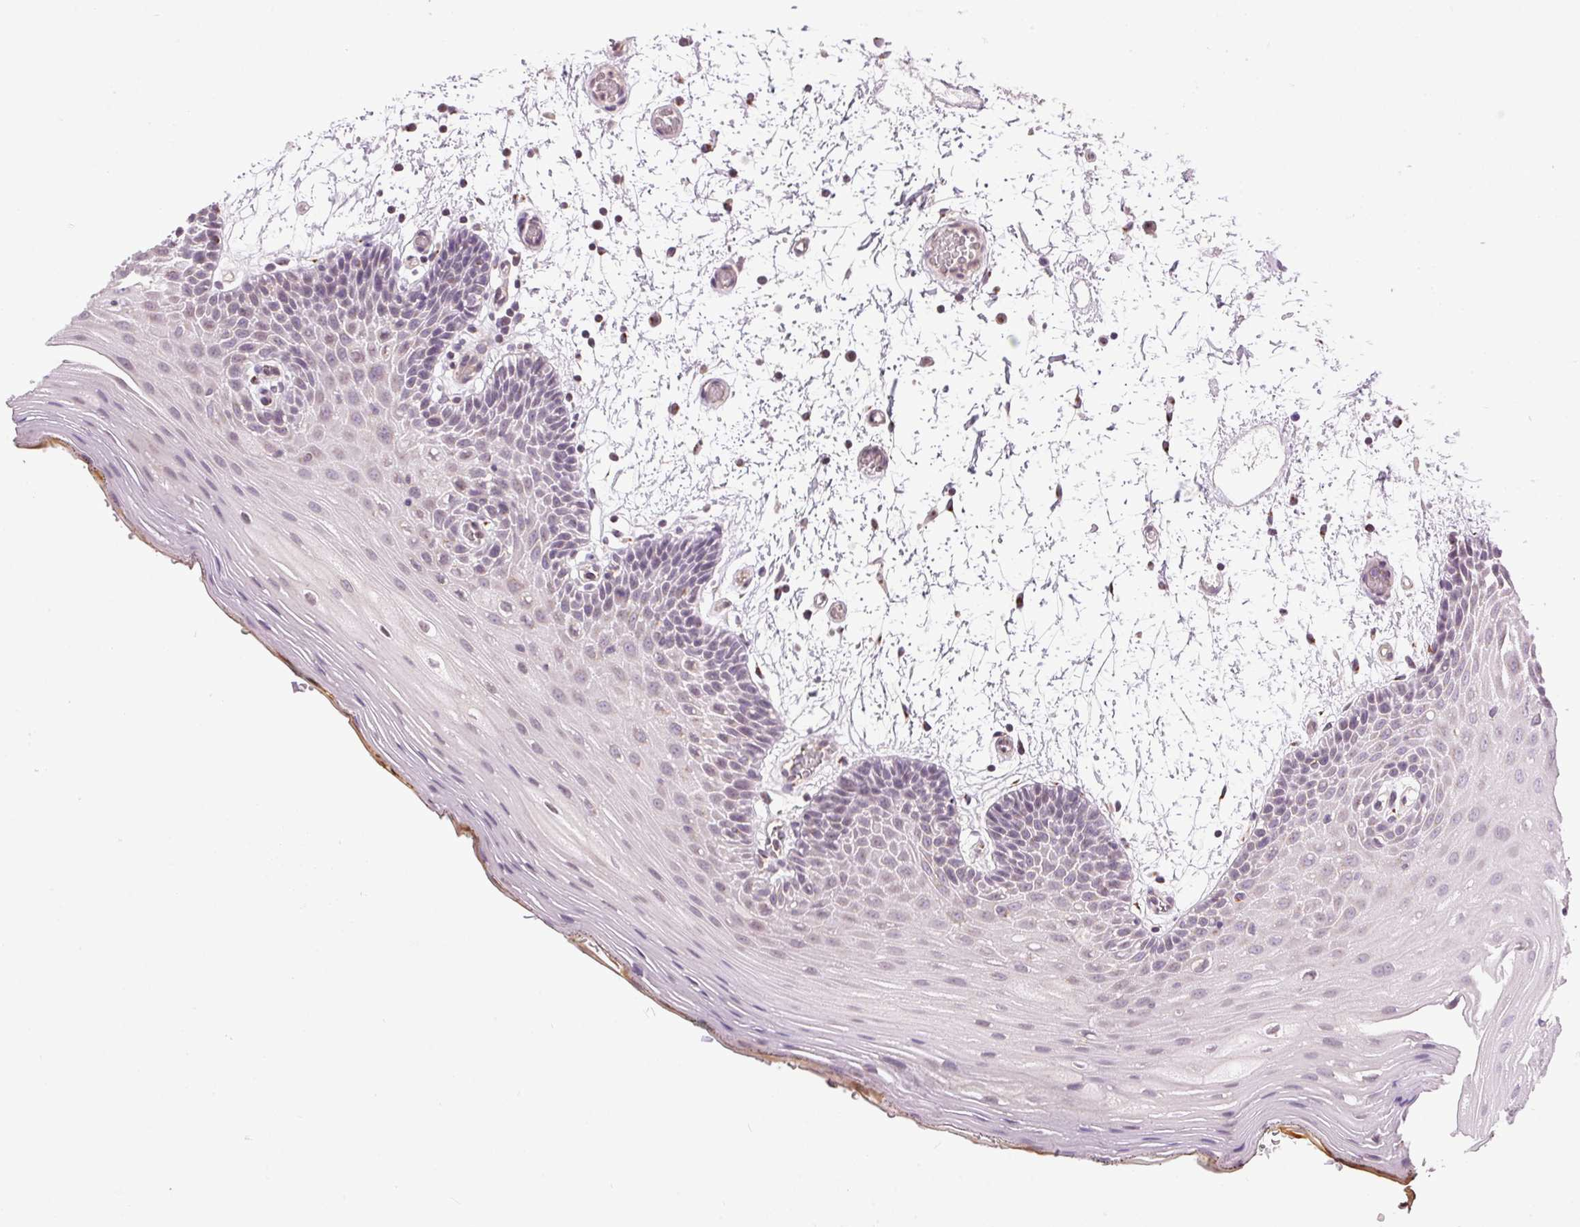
{"staining": {"intensity": "moderate", "quantity": "<25%", "location": "cytoplasmic/membranous"}, "tissue": "oral mucosa", "cell_type": "Squamous epithelial cells", "image_type": "normal", "snomed": [{"axis": "morphology", "description": "Normal tissue, NOS"}, {"axis": "morphology", "description": "Squamous cell carcinoma, NOS"}, {"axis": "topography", "description": "Oral tissue"}, {"axis": "topography", "description": "Head-Neck"}], "caption": "Immunohistochemical staining of unremarkable human oral mucosa exhibits <25% levels of moderate cytoplasmic/membranous protein positivity in approximately <25% of squamous epithelial cells. (Stains: DAB in brown, nuclei in blue, Microscopy: brightfield microscopy at high magnification).", "gene": "GOLPH3", "patient": {"sex": "male", "age": 52}}